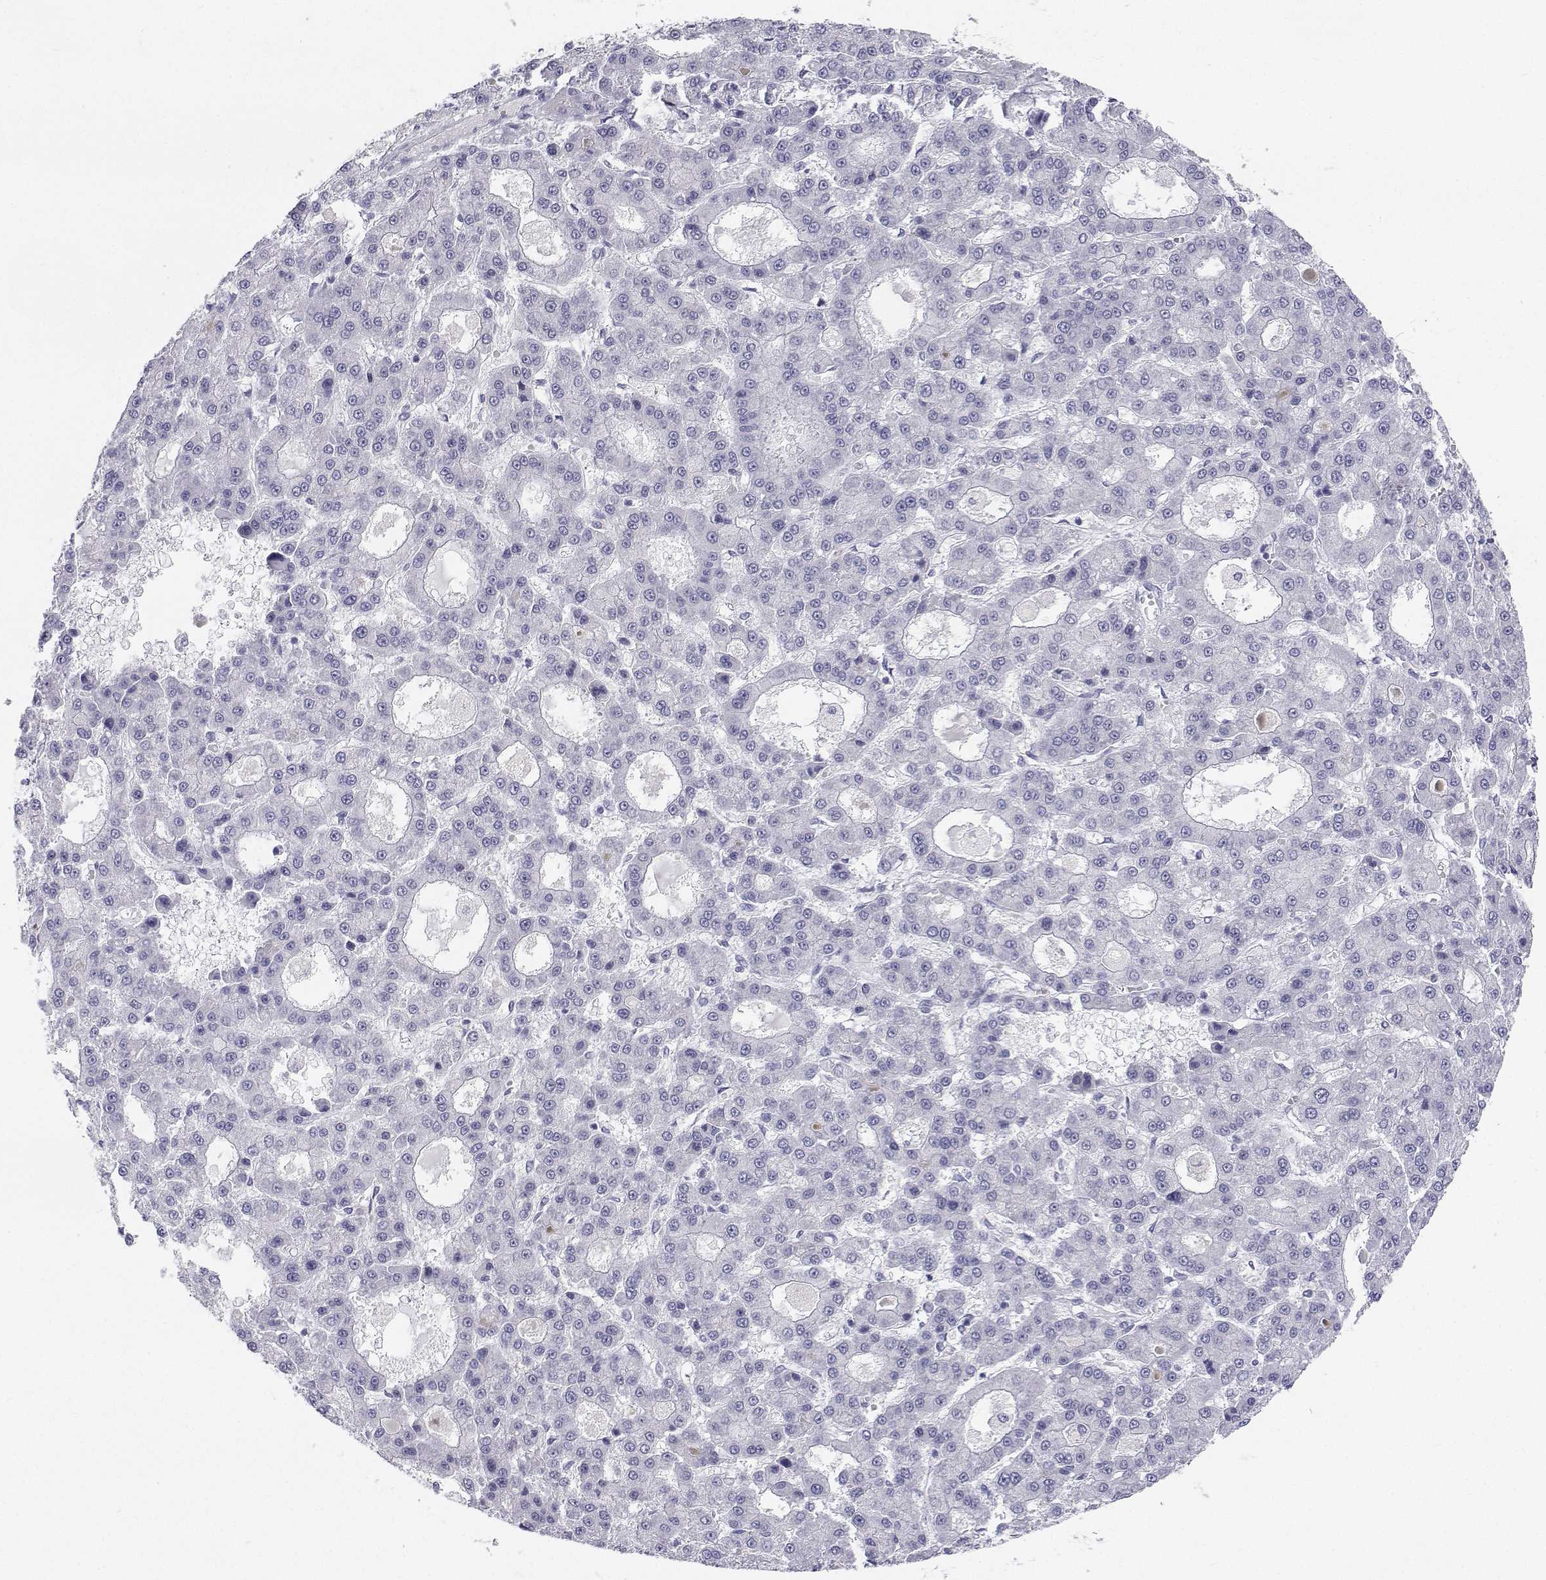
{"staining": {"intensity": "negative", "quantity": "none", "location": "none"}, "tissue": "liver cancer", "cell_type": "Tumor cells", "image_type": "cancer", "snomed": [{"axis": "morphology", "description": "Carcinoma, Hepatocellular, NOS"}, {"axis": "topography", "description": "Liver"}], "caption": "This is a image of immunohistochemistry (IHC) staining of liver cancer, which shows no positivity in tumor cells. (DAB (3,3'-diaminobenzidine) immunohistochemistry with hematoxylin counter stain).", "gene": "TTN", "patient": {"sex": "male", "age": 70}}